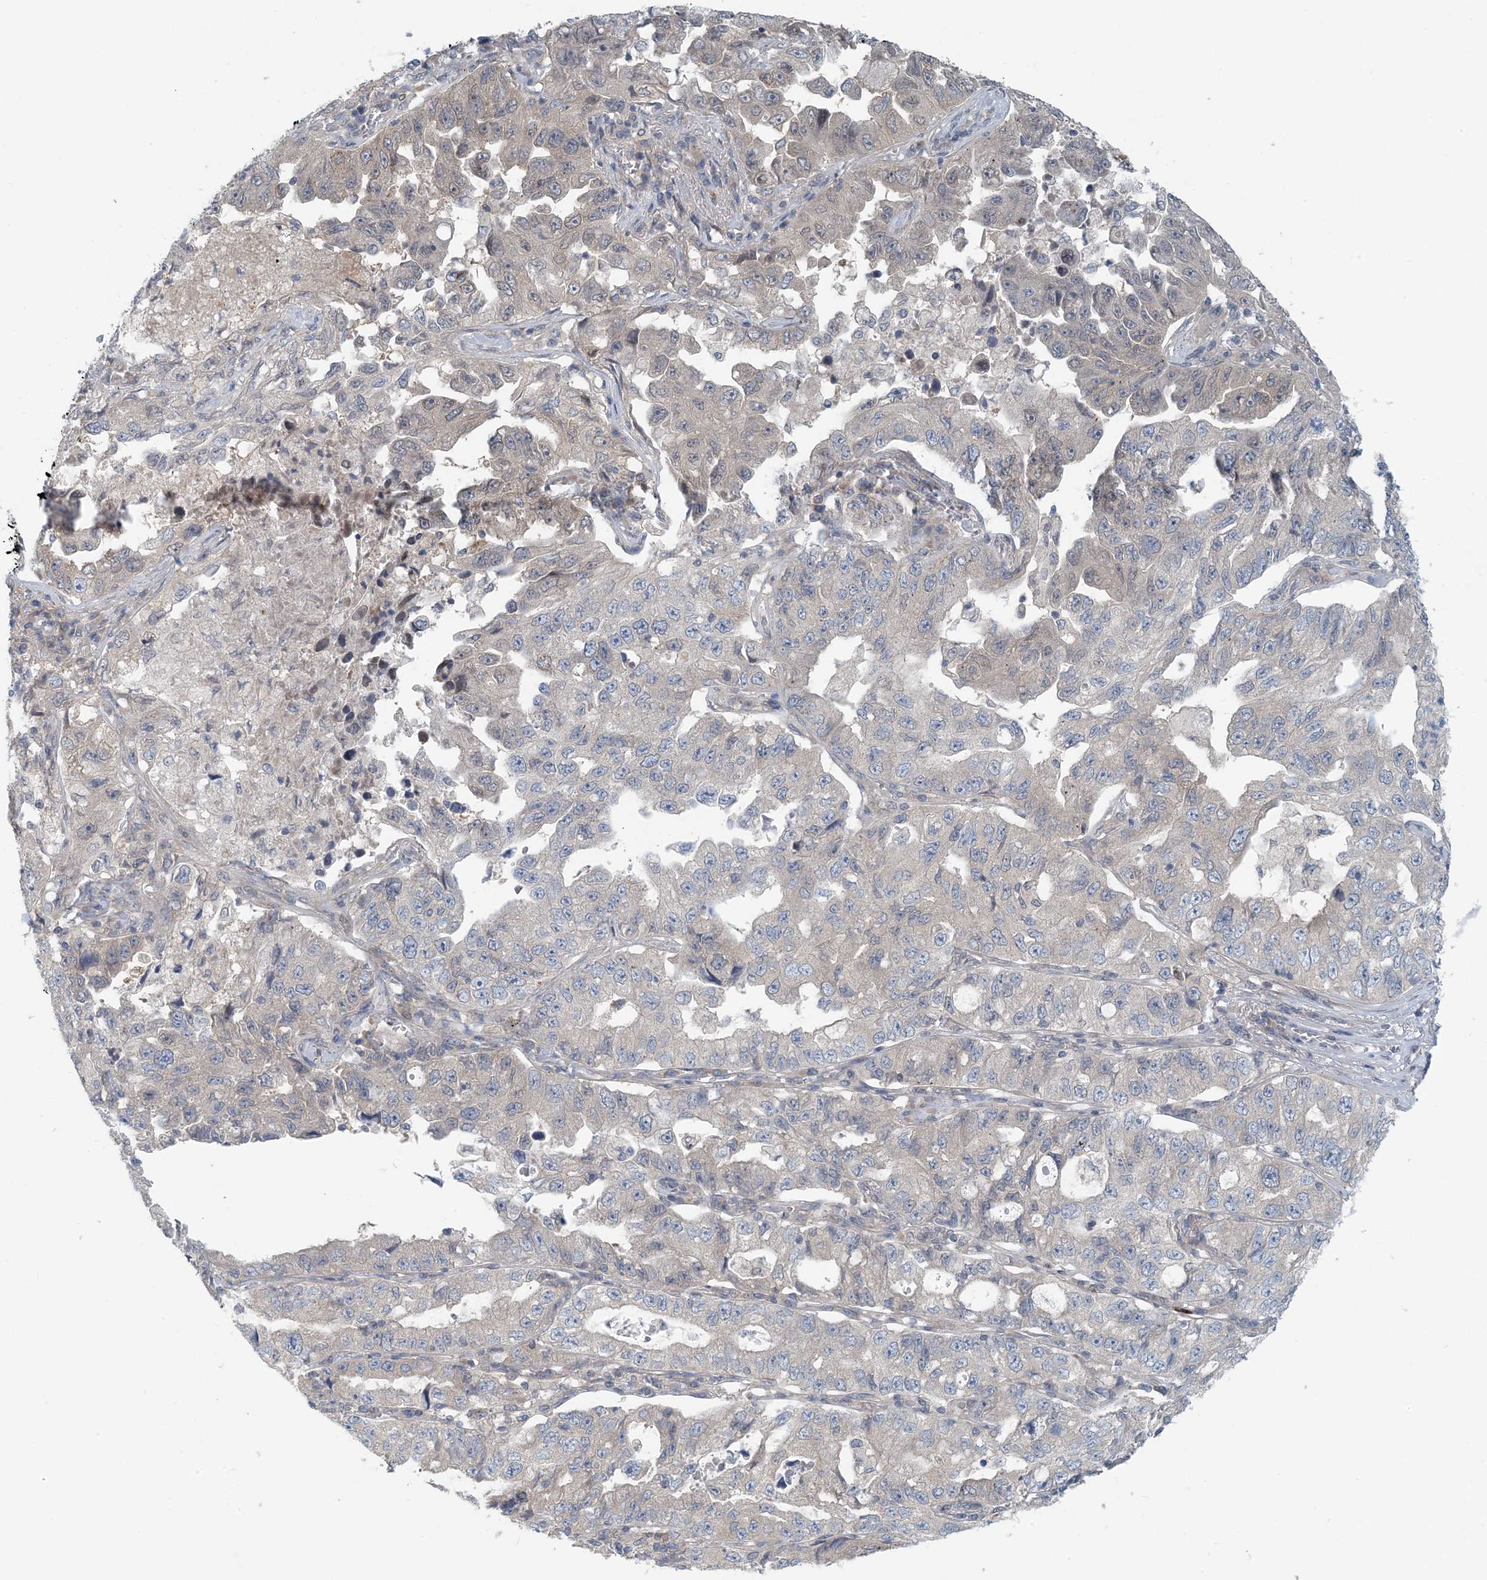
{"staining": {"intensity": "negative", "quantity": "none", "location": "none"}, "tissue": "lung cancer", "cell_type": "Tumor cells", "image_type": "cancer", "snomed": [{"axis": "morphology", "description": "Adenocarcinoma, NOS"}, {"axis": "topography", "description": "Lung"}], "caption": "Histopathology image shows no significant protein positivity in tumor cells of lung cancer (adenocarcinoma).", "gene": "HIKESHI", "patient": {"sex": "female", "age": 51}}